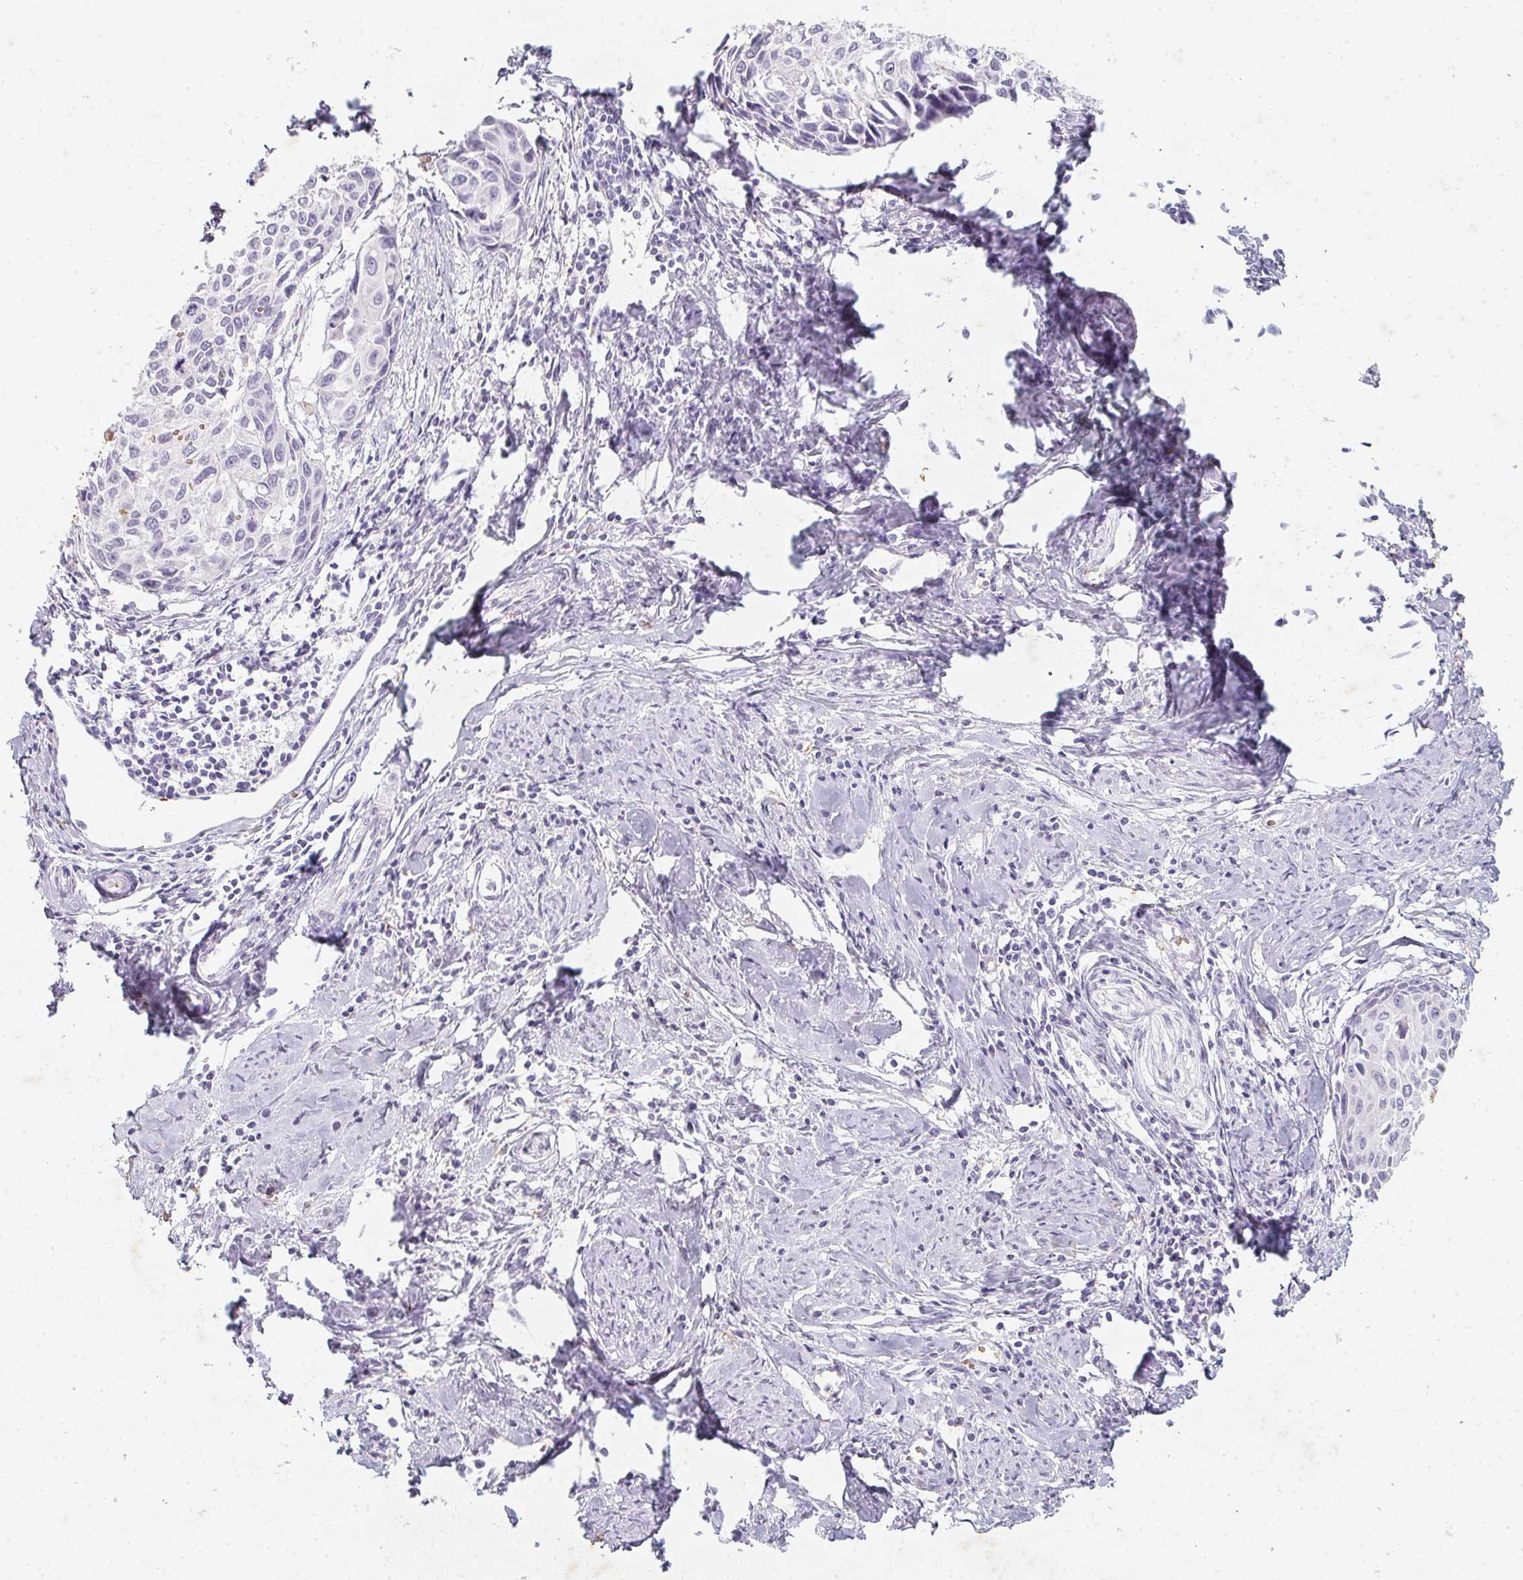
{"staining": {"intensity": "negative", "quantity": "none", "location": "none"}, "tissue": "cervical cancer", "cell_type": "Tumor cells", "image_type": "cancer", "snomed": [{"axis": "morphology", "description": "Squamous cell carcinoma, NOS"}, {"axis": "topography", "description": "Cervix"}], "caption": "Squamous cell carcinoma (cervical) stained for a protein using IHC reveals no expression tumor cells.", "gene": "DCD", "patient": {"sex": "female", "age": 50}}